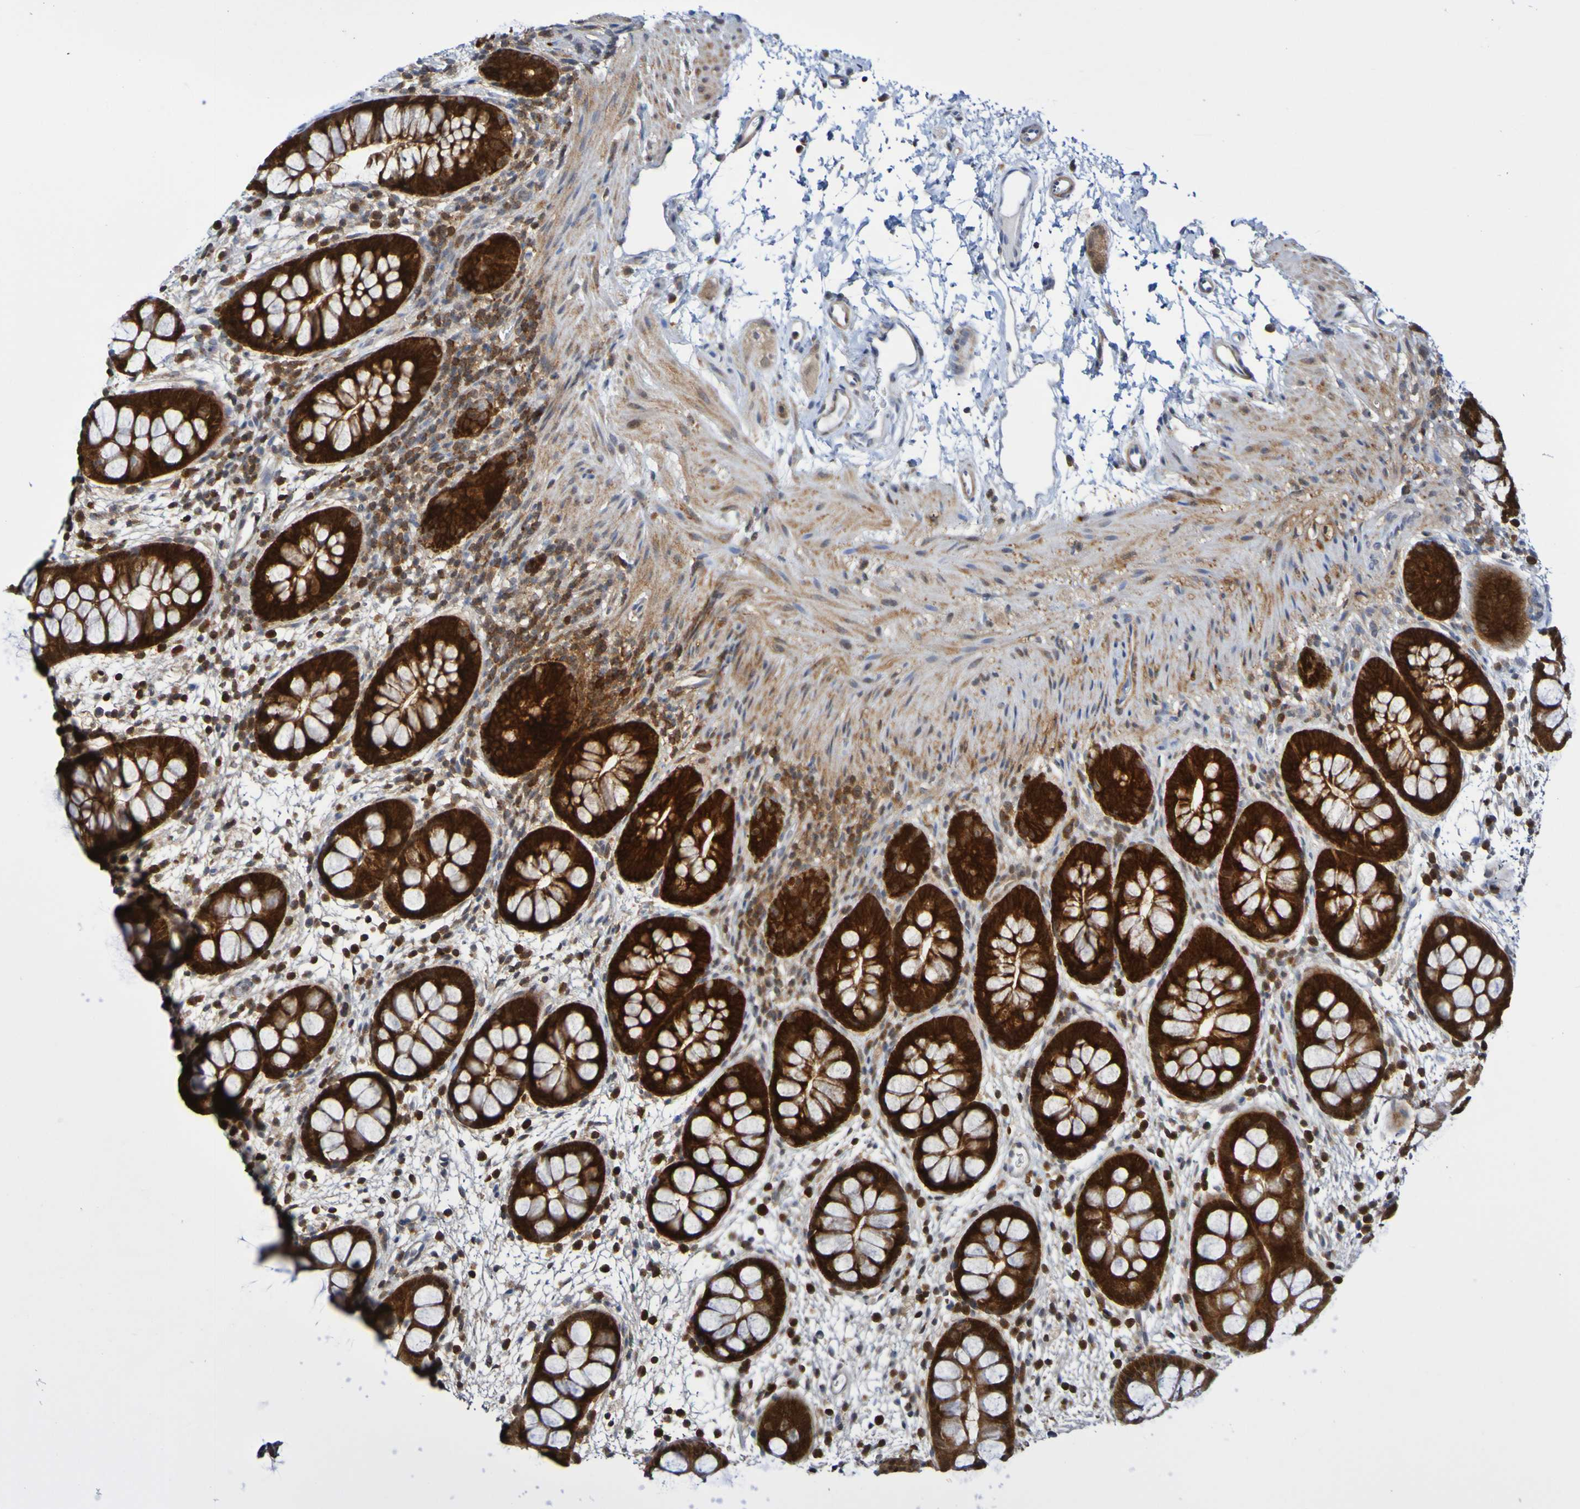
{"staining": {"intensity": "strong", "quantity": ">75%", "location": "cytoplasmic/membranous"}, "tissue": "rectum", "cell_type": "Glandular cells", "image_type": "normal", "snomed": [{"axis": "morphology", "description": "Normal tissue, NOS"}, {"axis": "topography", "description": "Rectum"}], "caption": "Immunohistochemical staining of unremarkable human rectum shows strong cytoplasmic/membranous protein staining in approximately >75% of glandular cells. Using DAB (brown) and hematoxylin (blue) stains, captured at high magnification using brightfield microscopy.", "gene": "ATIC", "patient": {"sex": "female", "age": 24}}